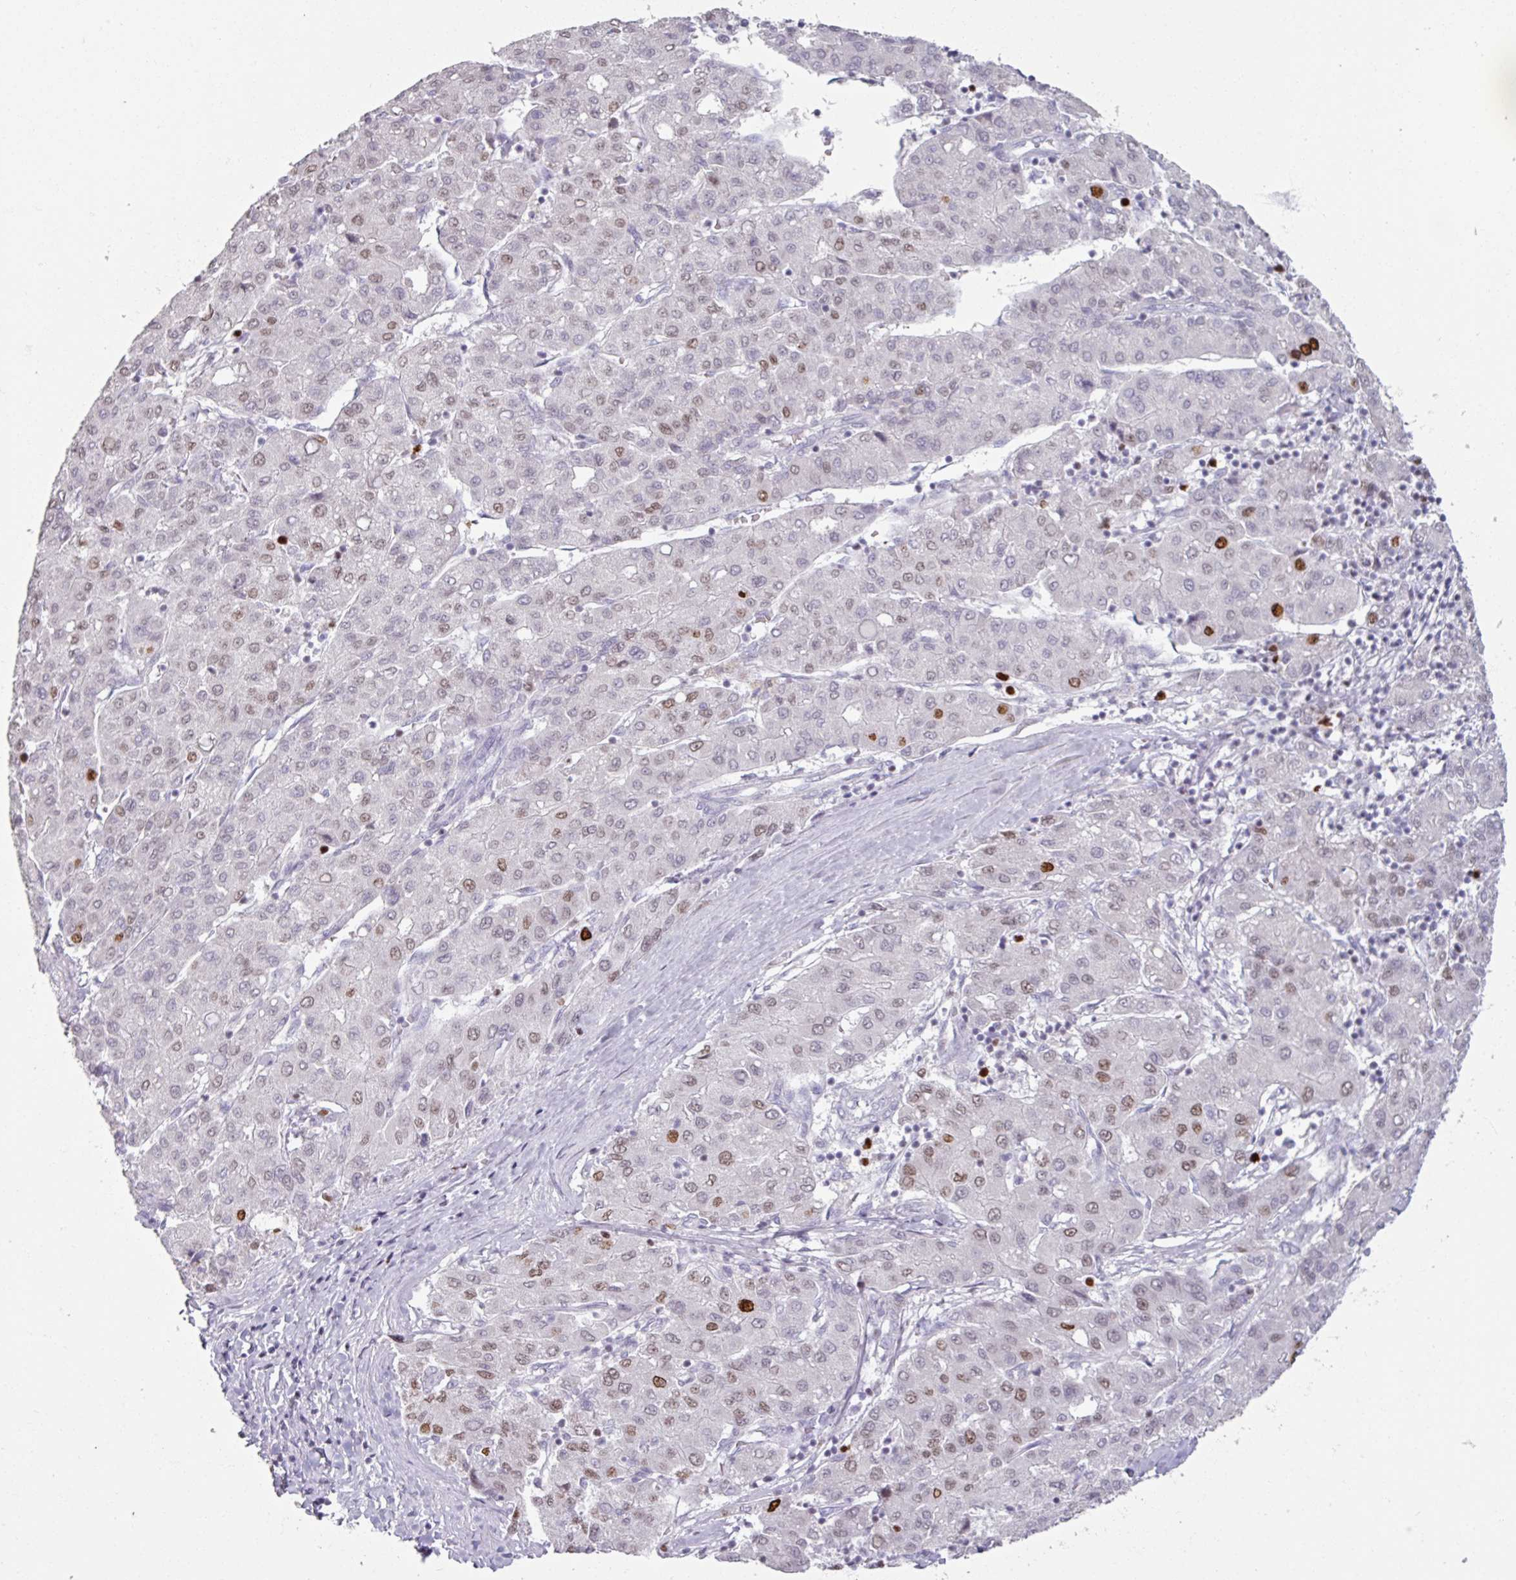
{"staining": {"intensity": "strong", "quantity": "<25%", "location": "nuclear"}, "tissue": "liver cancer", "cell_type": "Tumor cells", "image_type": "cancer", "snomed": [{"axis": "morphology", "description": "Carcinoma, Hepatocellular, NOS"}, {"axis": "topography", "description": "Liver"}], "caption": "Brown immunohistochemical staining in human liver hepatocellular carcinoma shows strong nuclear staining in approximately <25% of tumor cells. (brown staining indicates protein expression, while blue staining denotes nuclei).", "gene": "ATAD2", "patient": {"sex": "male", "age": 65}}